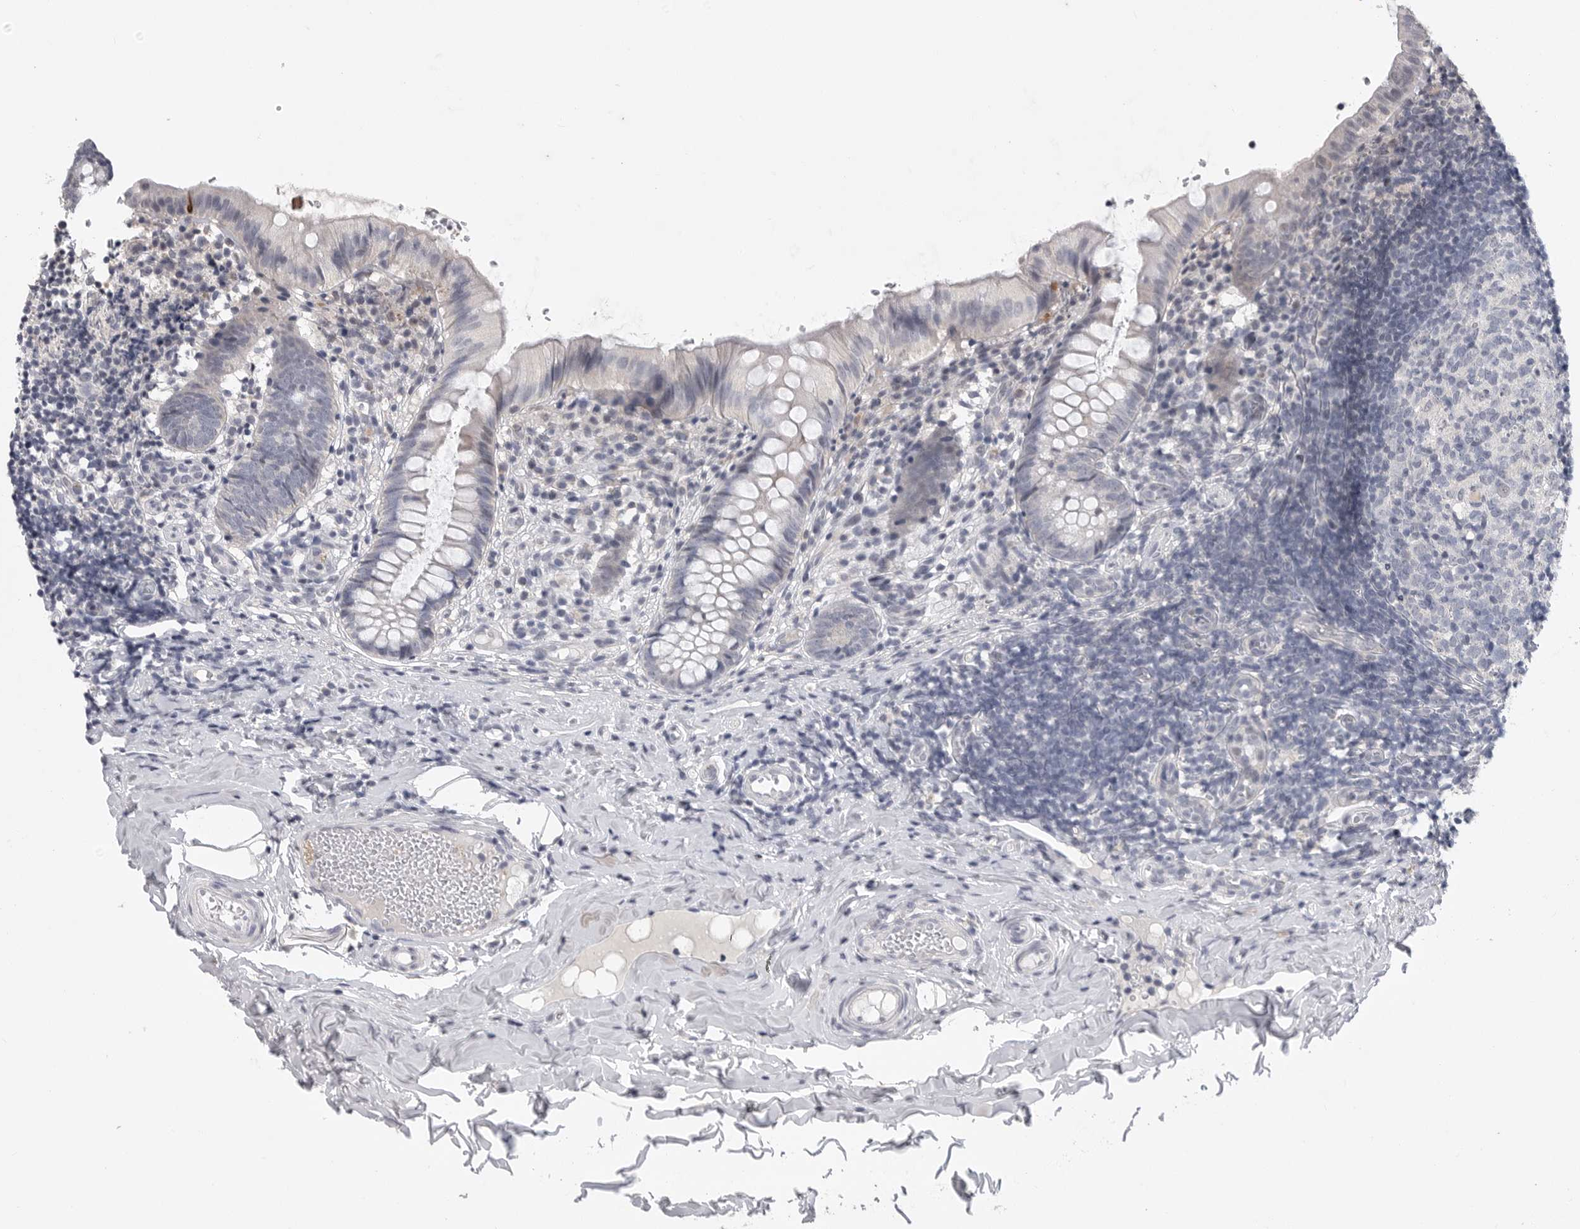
{"staining": {"intensity": "negative", "quantity": "none", "location": "none"}, "tissue": "appendix", "cell_type": "Glandular cells", "image_type": "normal", "snomed": [{"axis": "morphology", "description": "Normal tissue, NOS"}, {"axis": "topography", "description": "Appendix"}], "caption": "The micrograph exhibits no significant expression in glandular cells of appendix. (DAB (3,3'-diaminobenzidine) IHC visualized using brightfield microscopy, high magnification).", "gene": "FBXO43", "patient": {"sex": "male", "age": 8}}